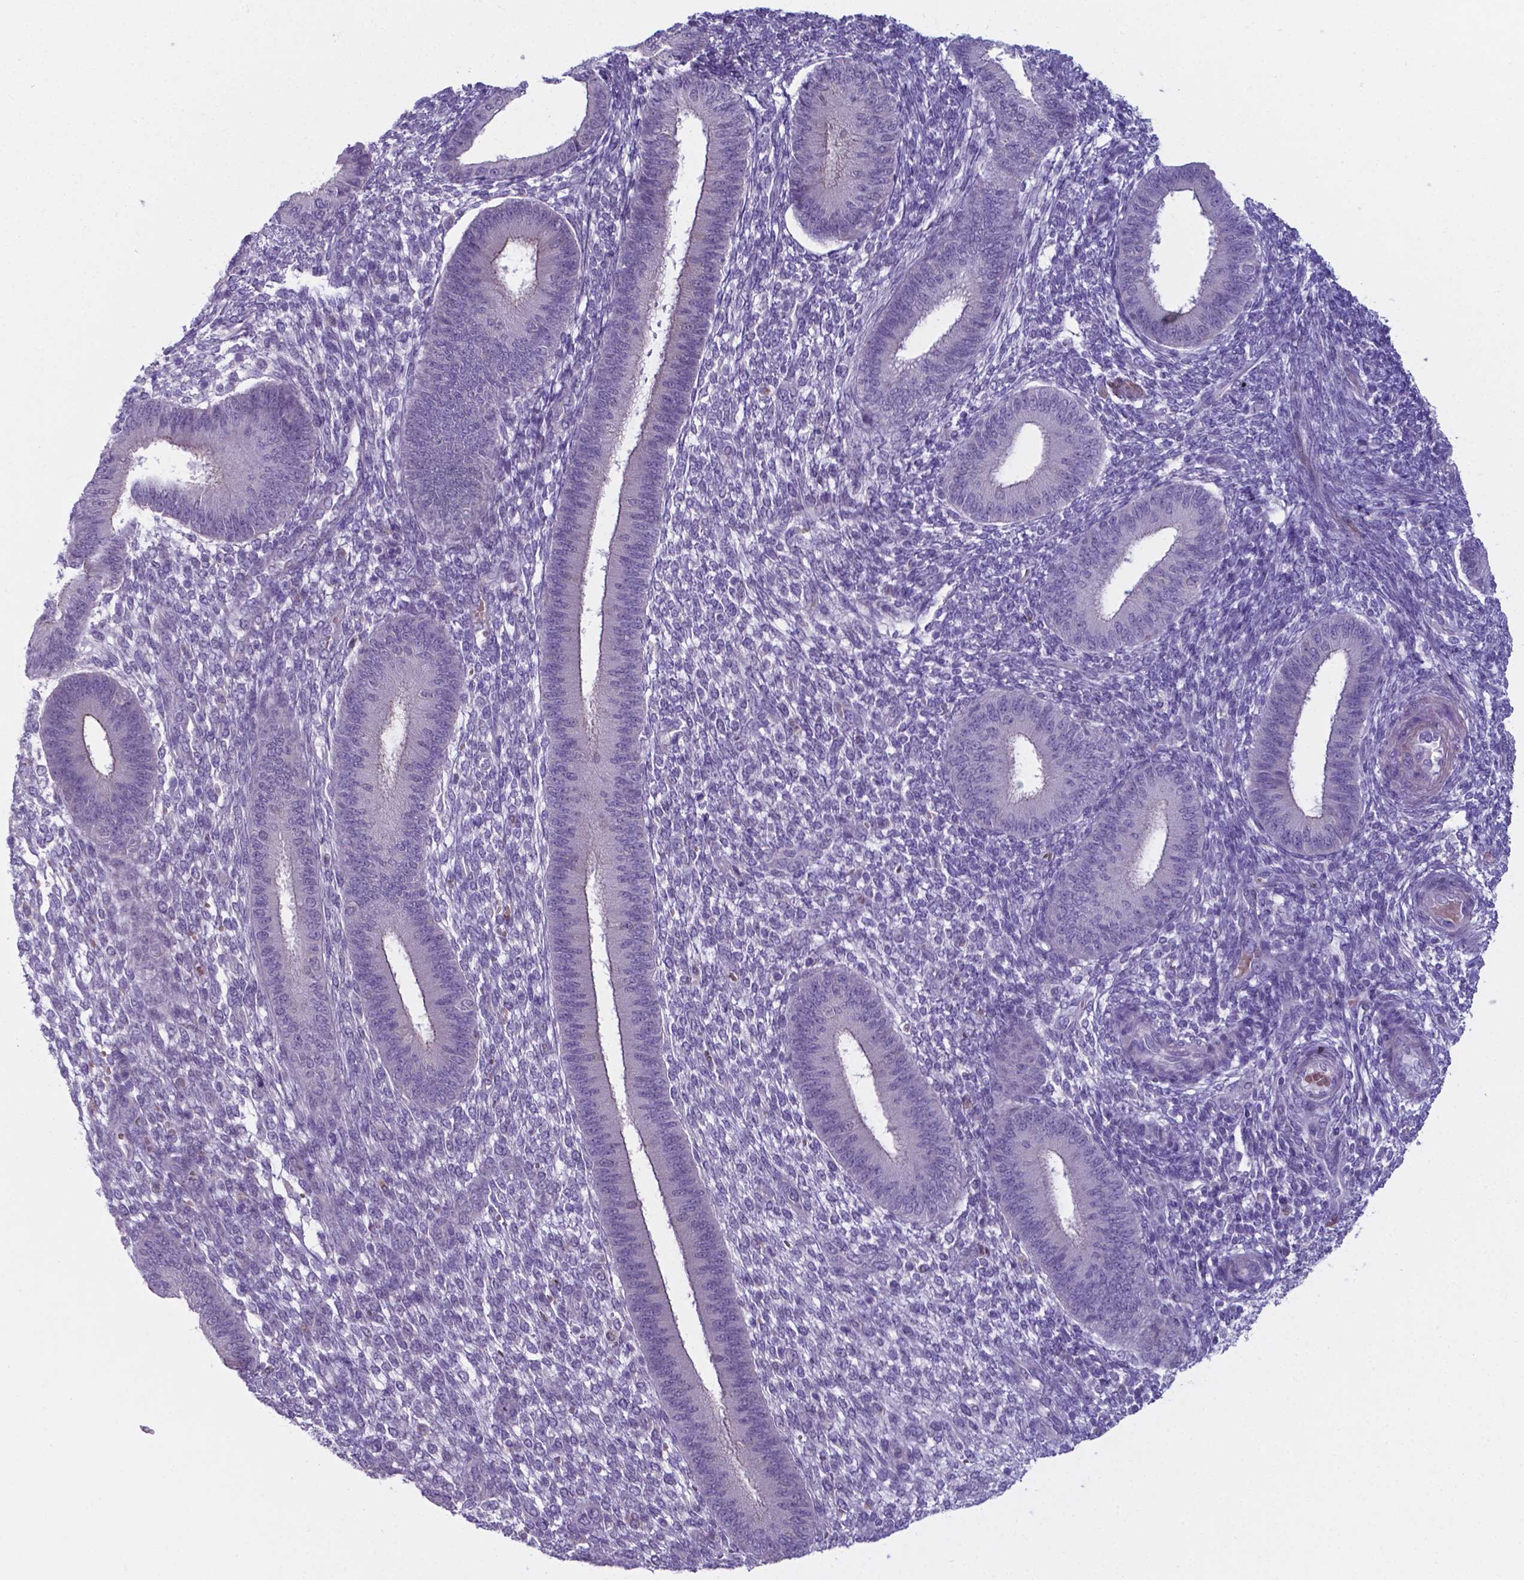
{"staining": {"intensity": "negative", "quantity": "none", "location": "none"}, "tissue": "endometrium", "cell_type": "Cells in endometrial stroma", "image_type": "normal", "snomed": [{"axis": "morphology", "description": "Normal tissue, NOS"}, {"axis": "topography", "description": "Endometrium"}], "caption": "The micrograph displays no significant staining in cells in endometrial stroma of endometrium. The staining is performed using DAB brown chromogen with nuclei counter-stained in using hematoxylin.", "gene": "AP5B1", "patient": {"sex": "female", "age": 39}}